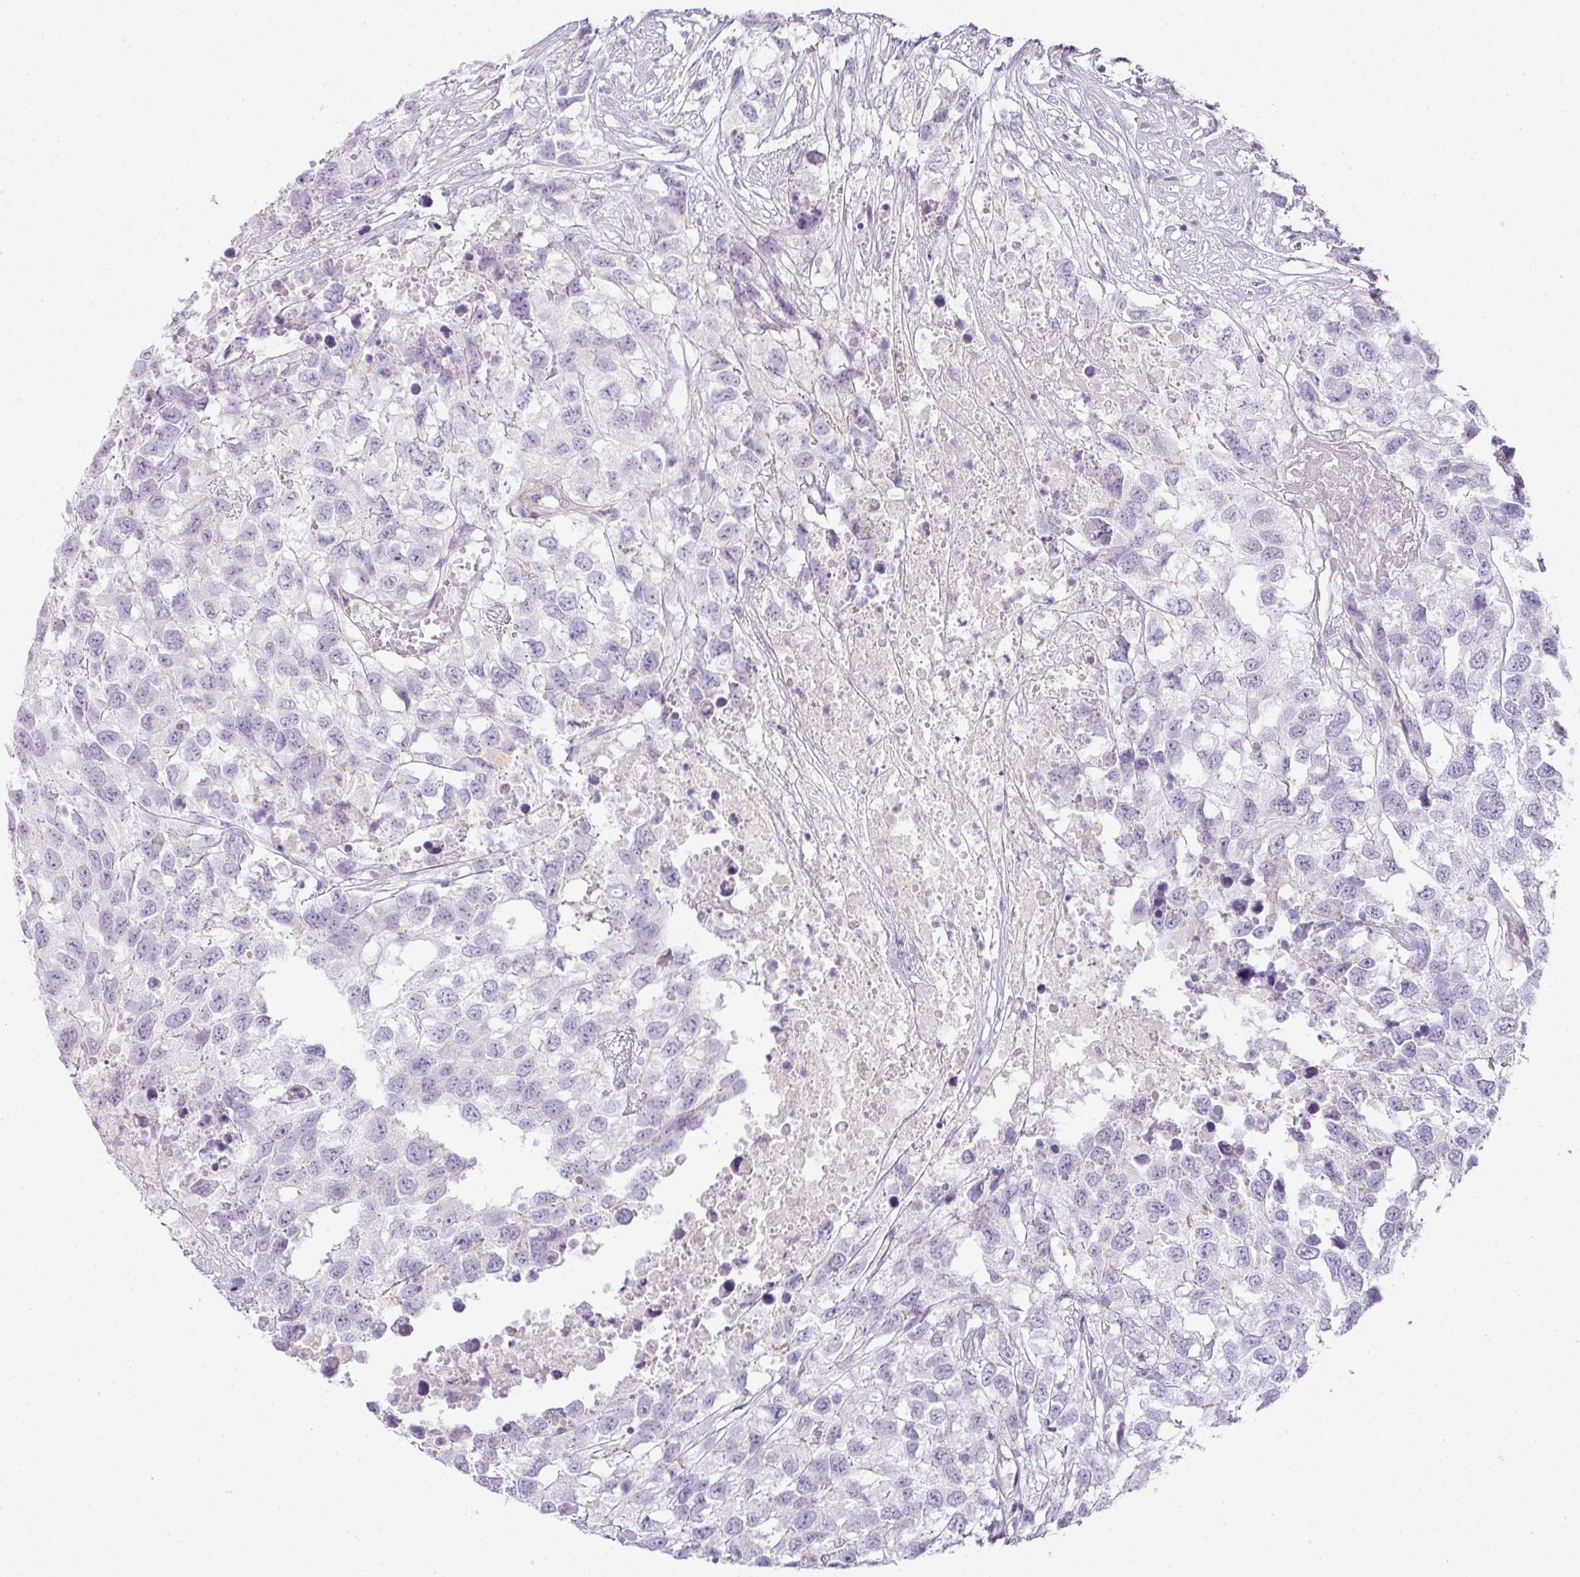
{"staining": {"intensity": "negative", "quantity": "none", "location": "none"}, "tissue": "testis cancer", "cell_type": "Tumor cells", "image_type": "cancer", "snomed": [{"axis": "morphology", "description": "Carcinoma, Embryonal, NOS"}, {"axis": "topography", "description": "Testis"}], "caption": "IHC micrograph of neoplastic tissue: human testis cancer stained with DAB demonstrates no significant protein staining in tumor cells.", "gene": "RAX2", "patient": {"sex": "male", "age": 83}}